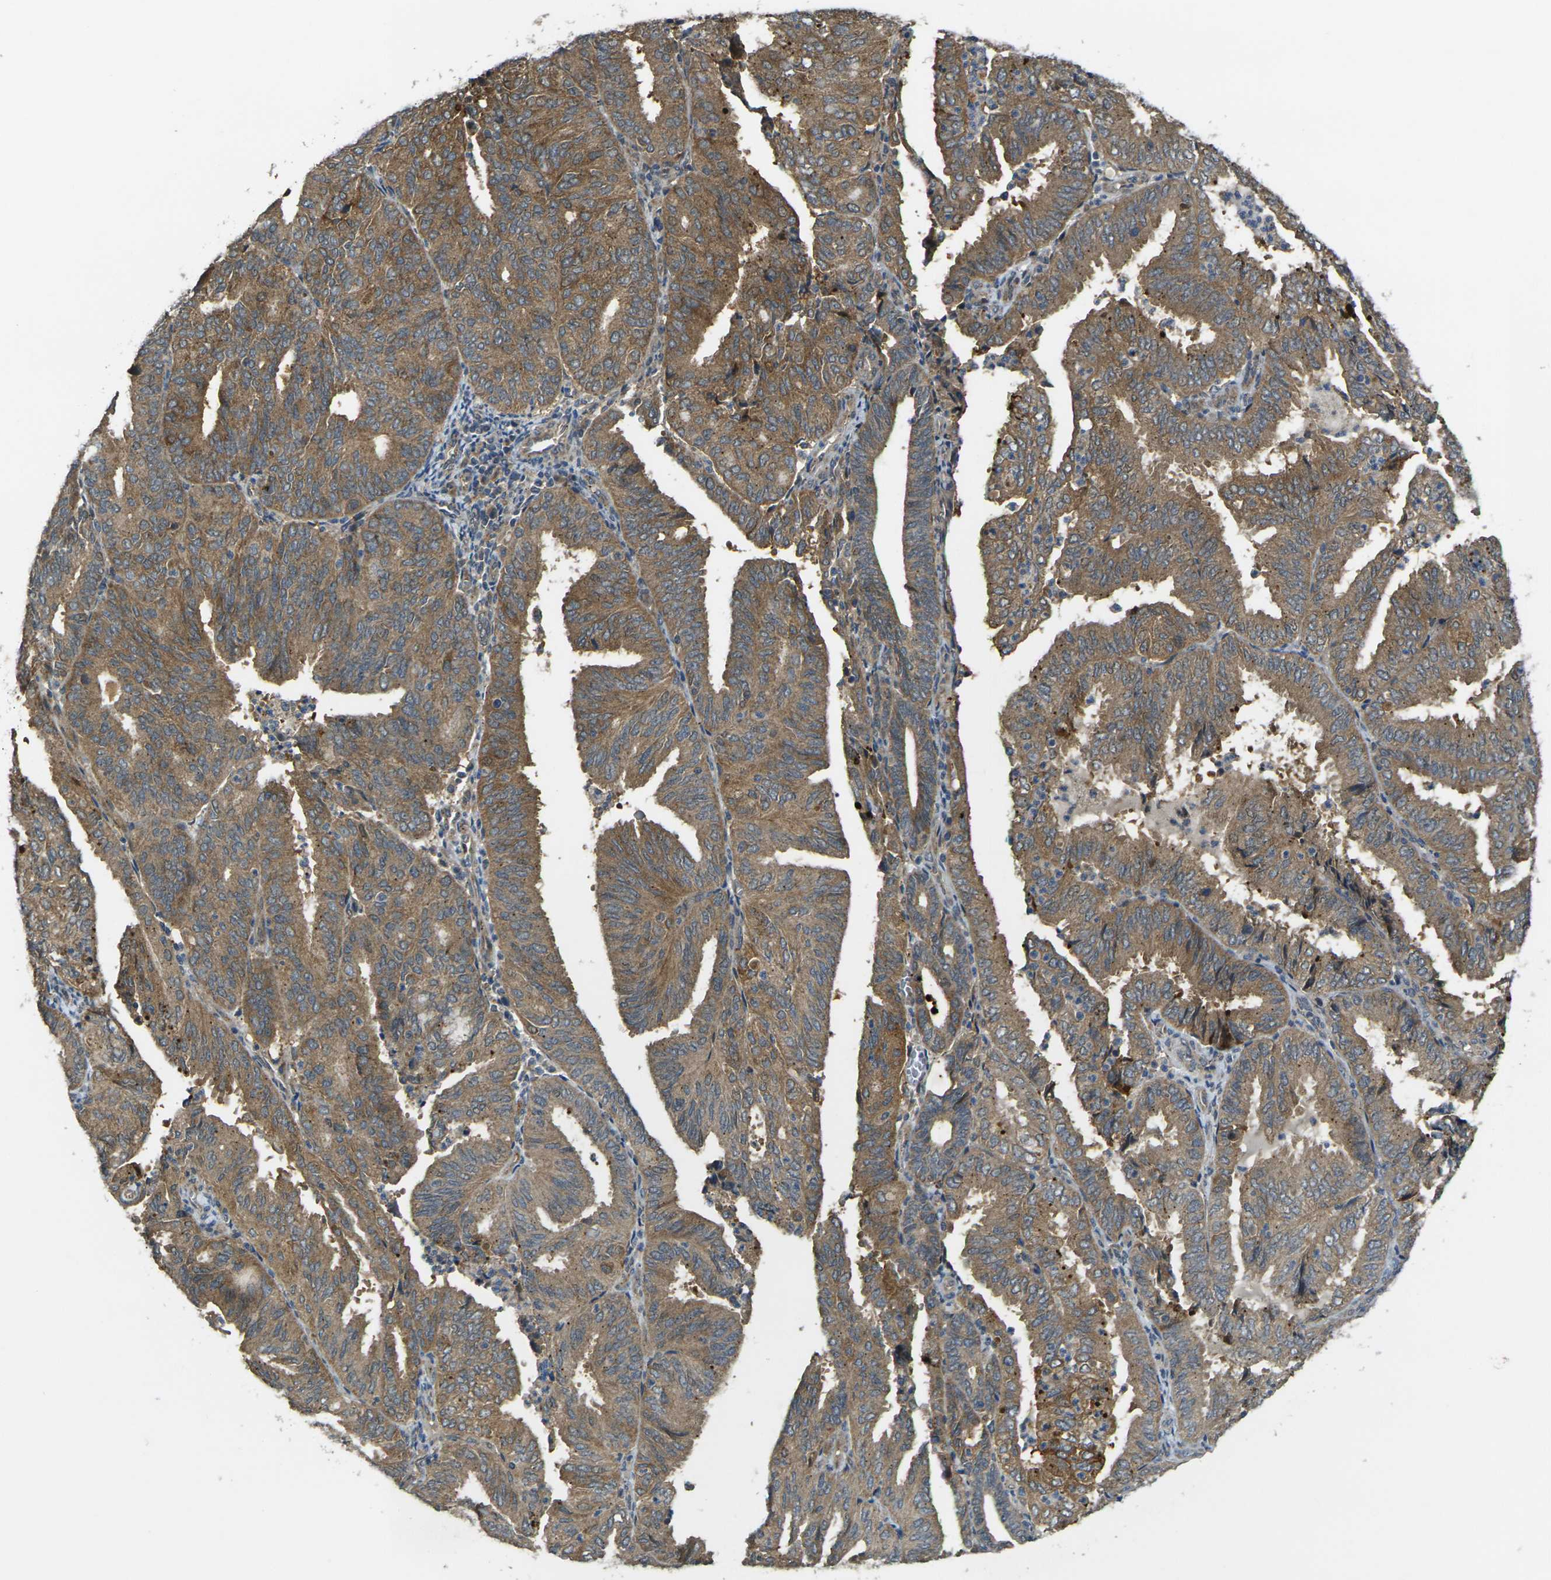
{"staining": {"intensity": "moderate", "quantity": ">75%", "location": "cytoplasmic/membranous"}, "tissue": "endometrial cancer", "cell_type": "Tumor cells", "image_type": "cancer", "snomed": [{"axis": "morphology", "description": "Adenocarcinoma, NOS"}, {"axis": "topography", "description": "Uterus"}], "caption": "Endometrial cancer (adenocarcinoma) was stained to show a protein in brown. There is medium levels of moderate cytoplasmic/membranous staining in approximately >75% of tumor cells. The staining was performed using DAB, with brown indicating positive protein expression. Nuclei are stained blue with hematoxylin.", "gene": "GNA12", "patient": {"sex": "female", "age": 60}}